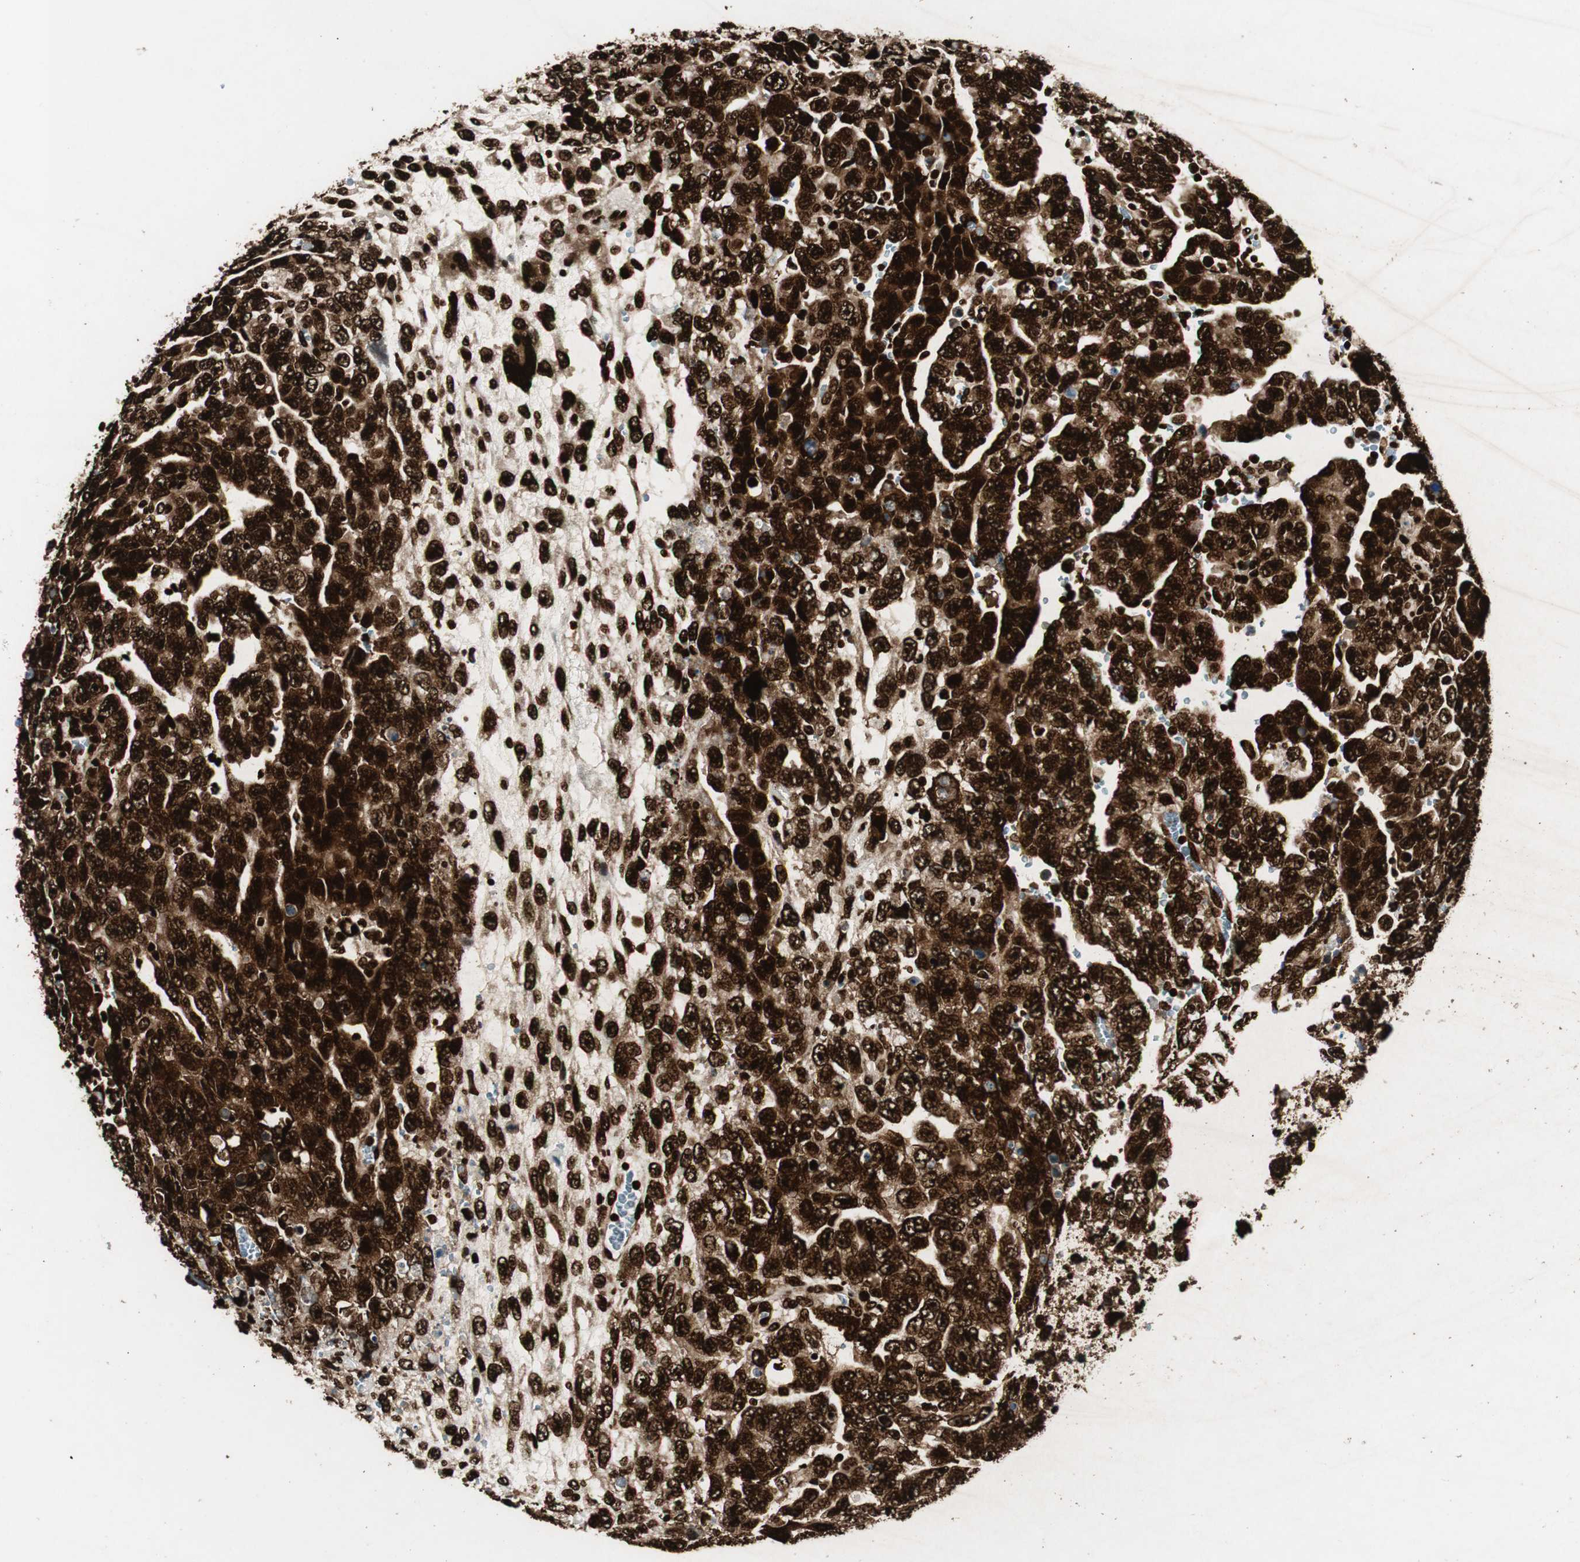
{"staining": {"intensity": "strong", "quantity": ">75%", "location": "cytoplasmic/membranous,nuclear"}, "tissue": "testis cancer", "cell_type": "Tumor cells", "image_type": "cancer", "snomed": [{"axis": "morphology", "description": "Carcinoma, Embryonal, NOS"}, {"axis": "topography", "description": "Testis"}], "caption": "Protein expression analysis of testis cancer (embryonal carcinoma) shows strong cytoplasmic/membranous and nuclear staining in about >75% of tumor cells.", "gene": "EWSR1", "patient": {"sex": "male", "age": 28}}